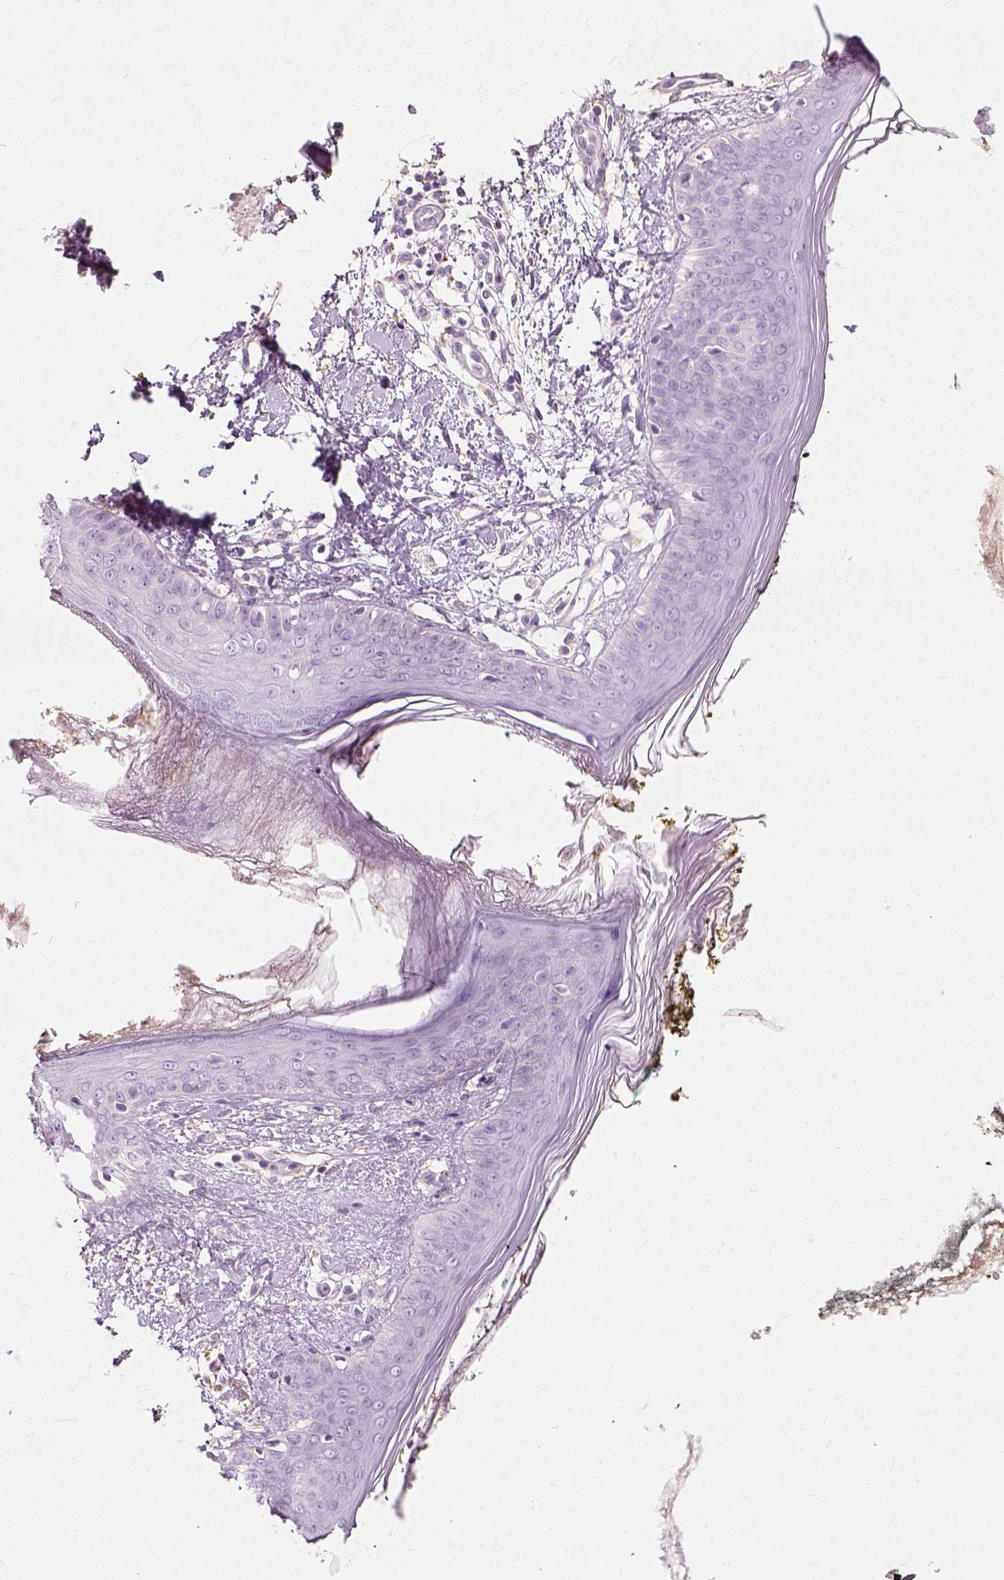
{"staining": {"intensity": "negative", "quantity": "none", "location": "none"}, "tissue": "skin", "cell_type": "Fibroblasts", "image_type": "normal", "snomed": [{"axis": "morphology", "description": "Normal tissue, NOS"}, {"axis": "topography", "description": "Skin"}], "caption": "IHC of normal human skin reveals no positivity in fibroblasts.", "gene": "DHCR24", "patient": {"sex": "female", "age": 34}}